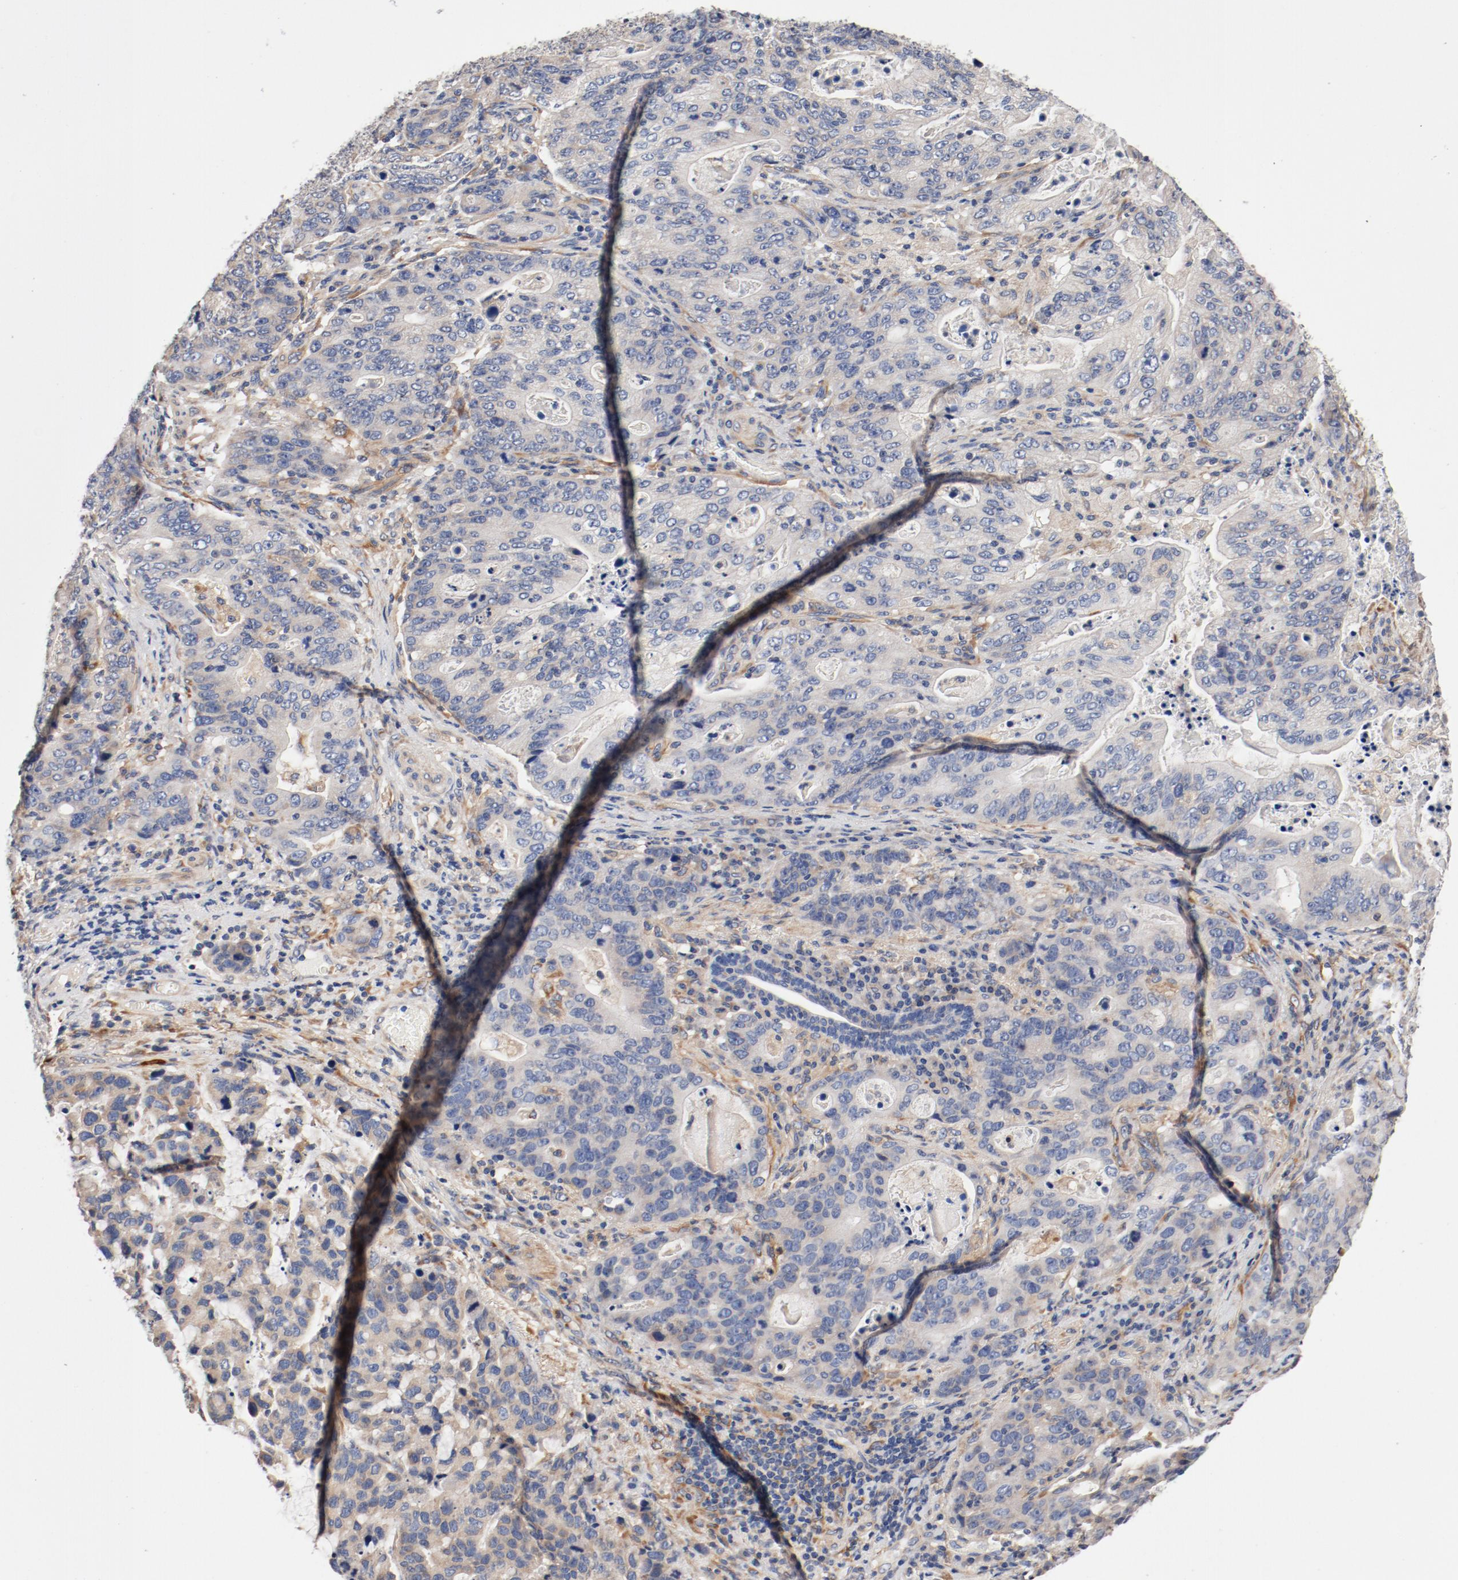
{"staining": {"intensity": "negative", "quantity": "none", "location": "none"}, "tissue": "stomach cancer", "cell_type": "Tumor cells", "image_type": "cancer", "snomed": [{"axis": "morphology", "description": "Adenocarcinoma, NOS"}, {"axis": "topography", "description": "Esophagus"}, {"axis": "topography", "description": "Stomach"}], "caption": "Immunohistochemistry photomicrograph of neoplastic tissue: human stomach cancer (adenocarcinoma) stained with DAB displays no significant protein positivity in tumor cells. (Brightfield microscopy of DAB IHC at high magnification).", "gene": "ILK", "patient": {"sex": "male", "age": 74}}